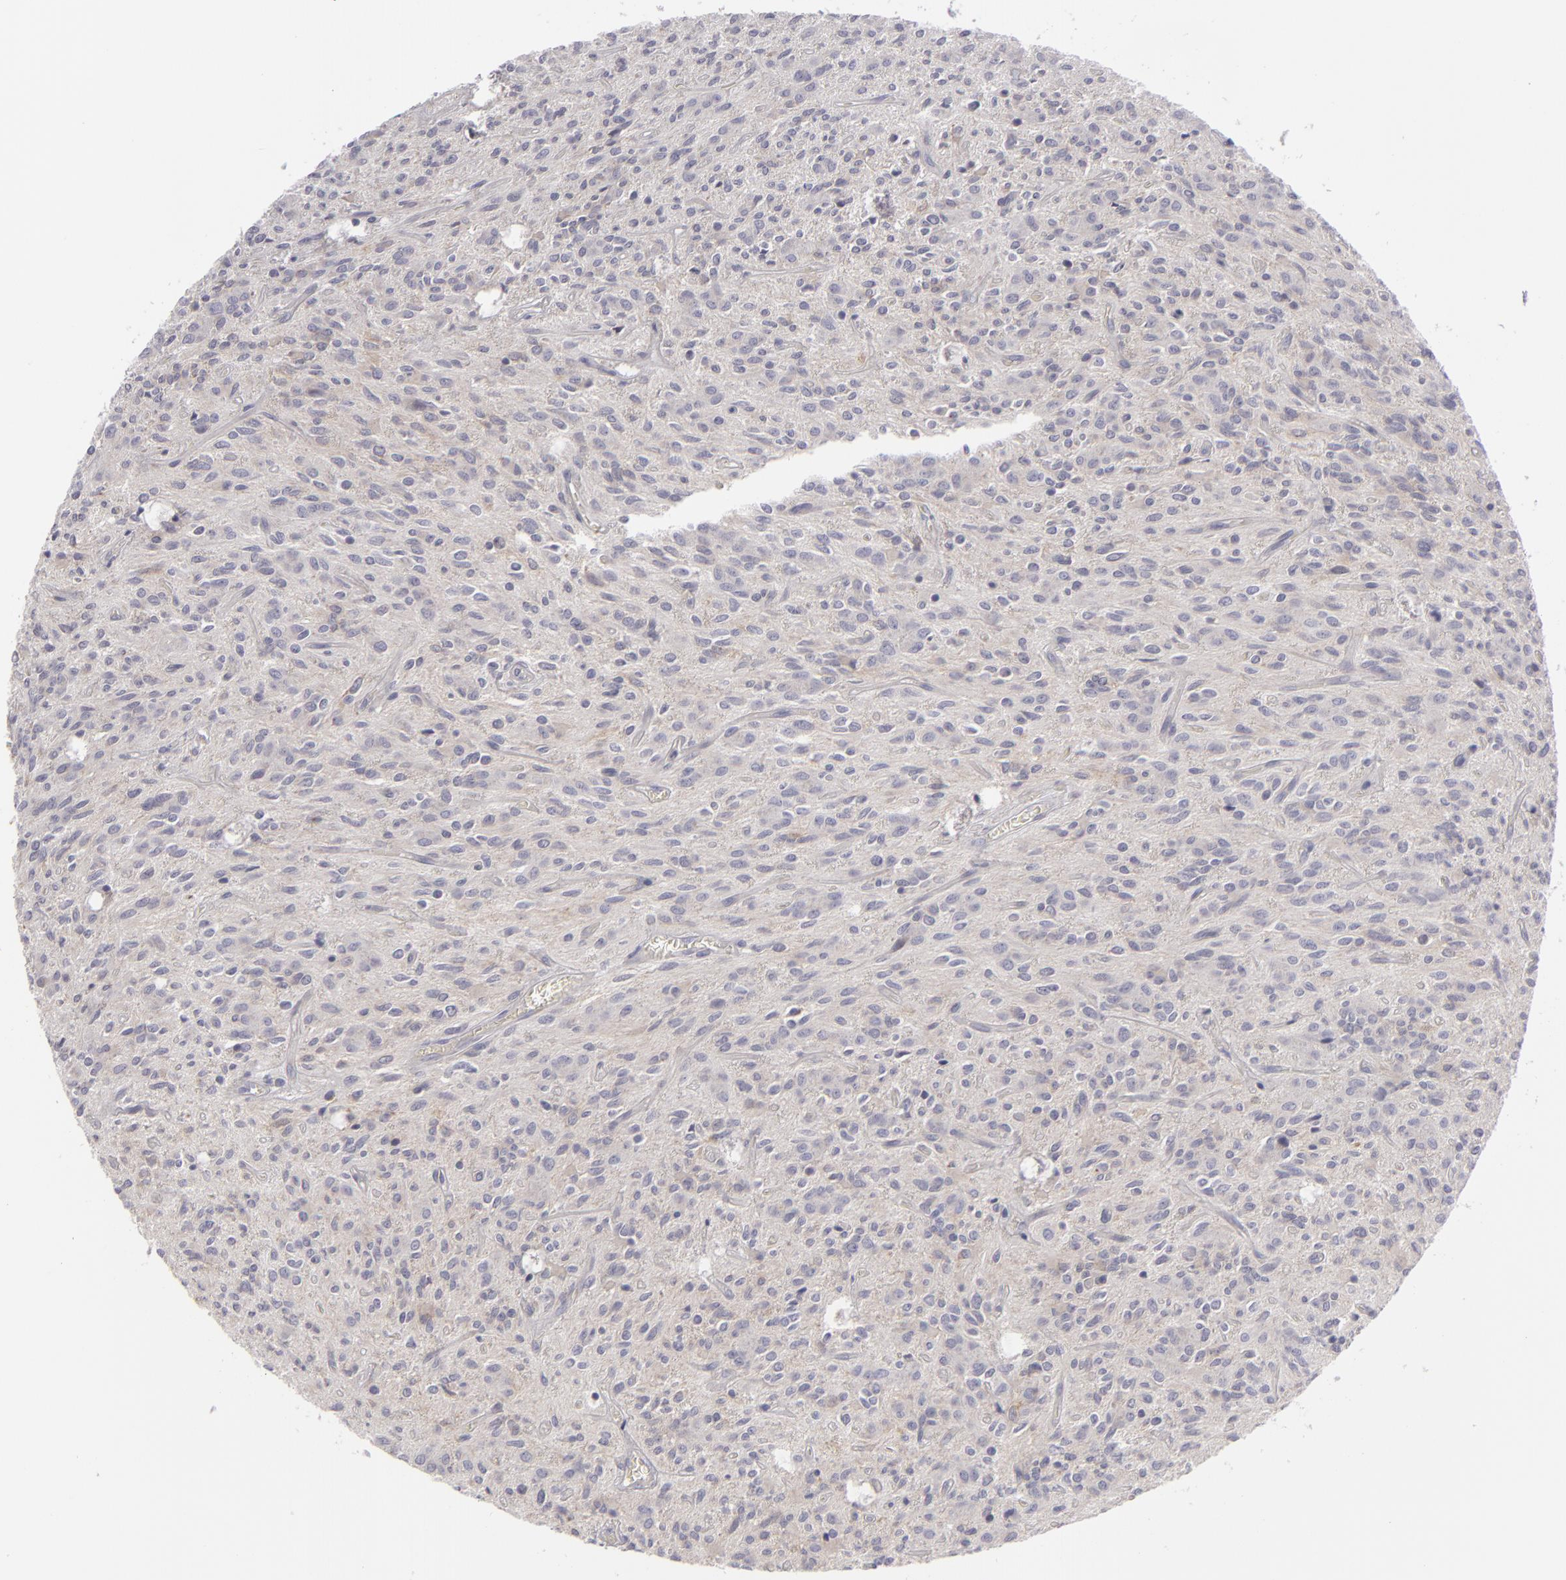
{"staining": {"intensity": "weak", "quantity": "25%-75%", "location": "cytoplasmic/membranous"}, "tissue": "glioma", "cell_type": "Tumor cells", "image_type": "cancer", "snomed": [{"axis": "morphology", "description": "Glioma, malignant, Low grade"}, {"axis": "topography", "description": "Brain"}], "caption": "Weak cytoplasmic/membranous protein positivity is seen in approximately 25%-75% of tumor cells in glioma.", "gene": "ATP2B3", "patient": {"sex": "female", "age": 15}}